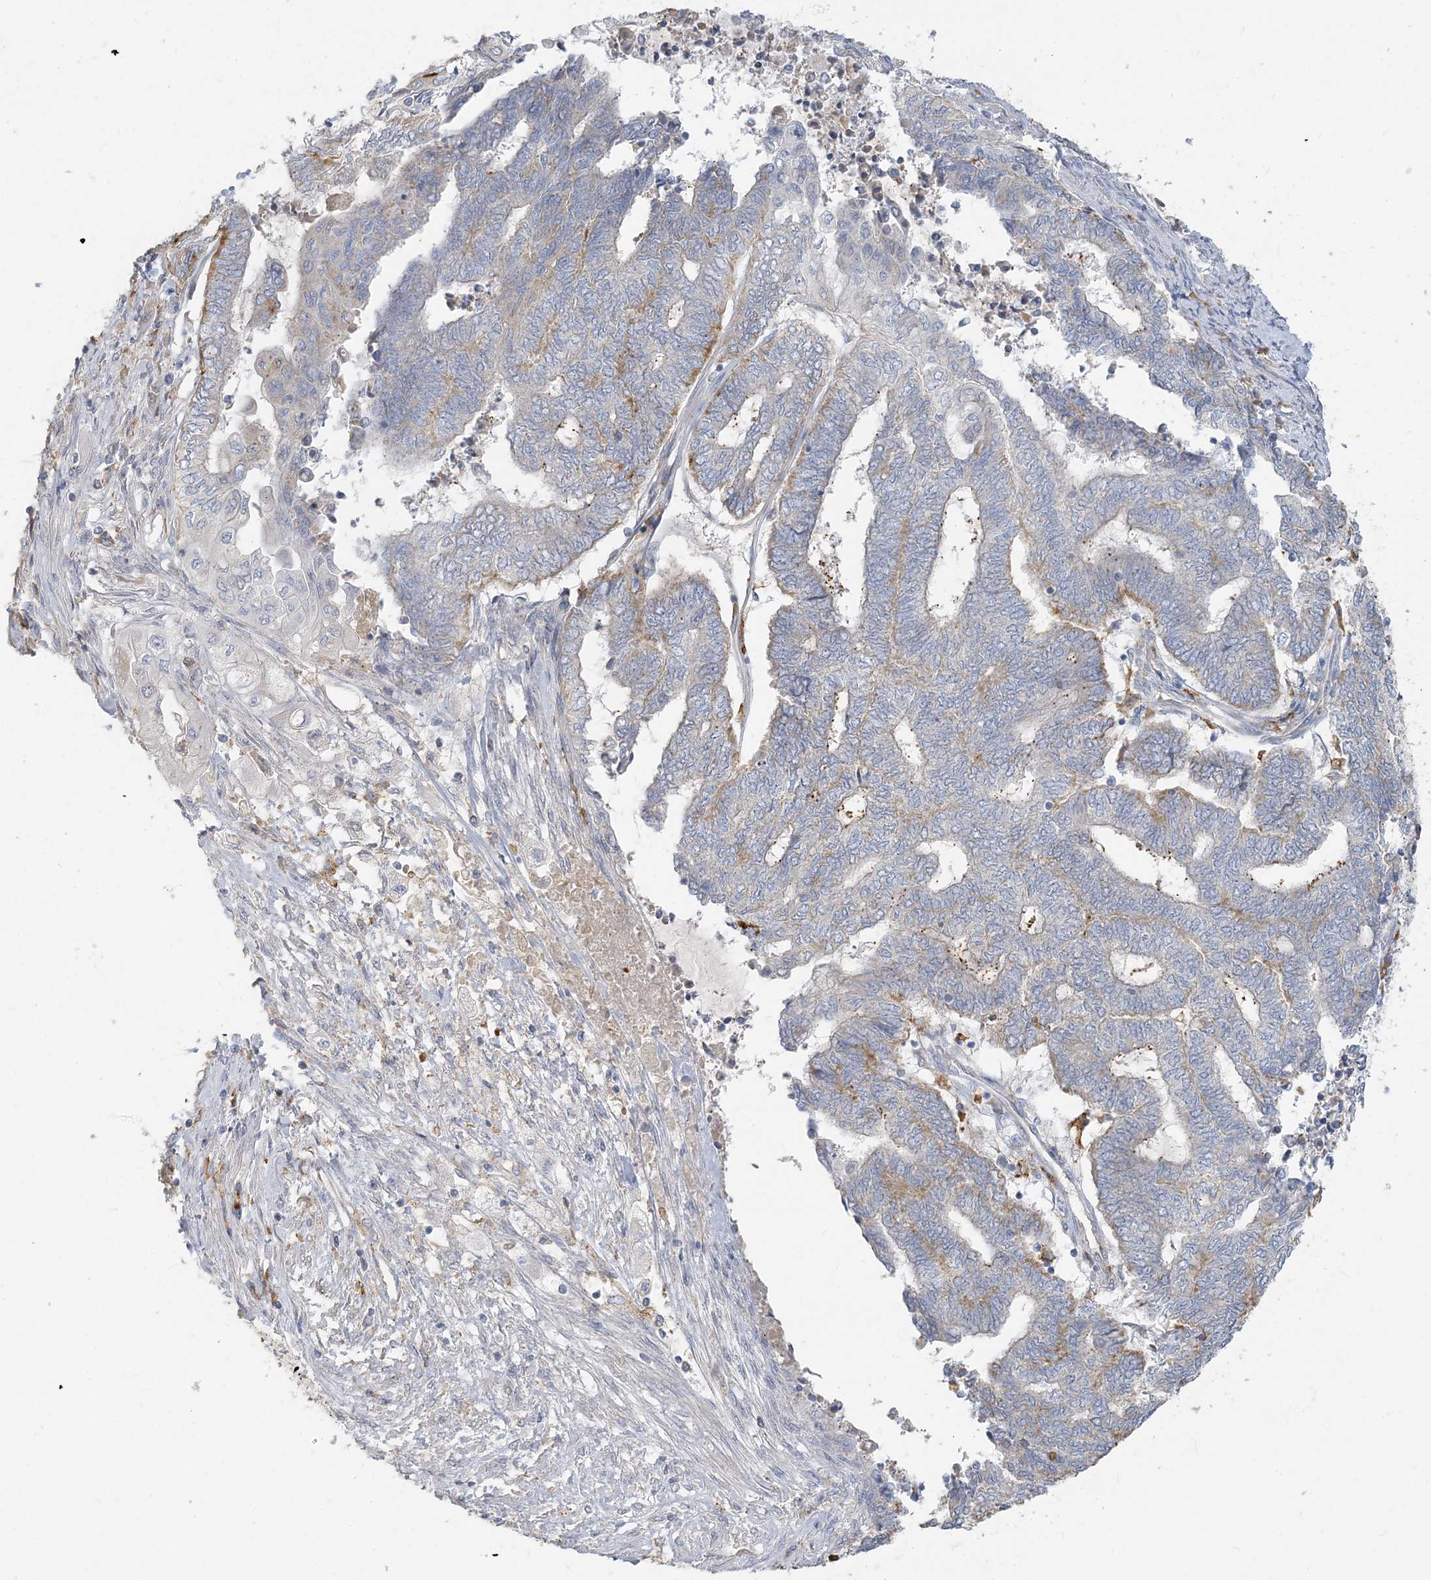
{"staining": {"intensity": "moderate", "quantity": "<25%", "location": "cytoplasmic/membranous"}, "tissue": "endometrial cancer", "cell_type": "Tumor cells", "image_type": "cancer", "snomed": [{"axis": "morphology", "description": "Adenocarcinoma, NOS"}, {"axis": "topography", "description": "Uterus"}, {"axis": "topography", "description": "Endometrium"}], "caption": "Immunohistochemistry staining of endometrial cancer (adenocarcinoma), which demonstrates low levels of moderate cytoplasmic/membranous expression in approximately <25% of tumor cells indicating moderate cytoplasmic/membranous protein positivity. The staining was performed using DAB (brown) for protein detection and nuclei were counterstained in hematoxylin (blue).", "gene": "PEAR1", "patient": {"sex": "female", "age": 70}}